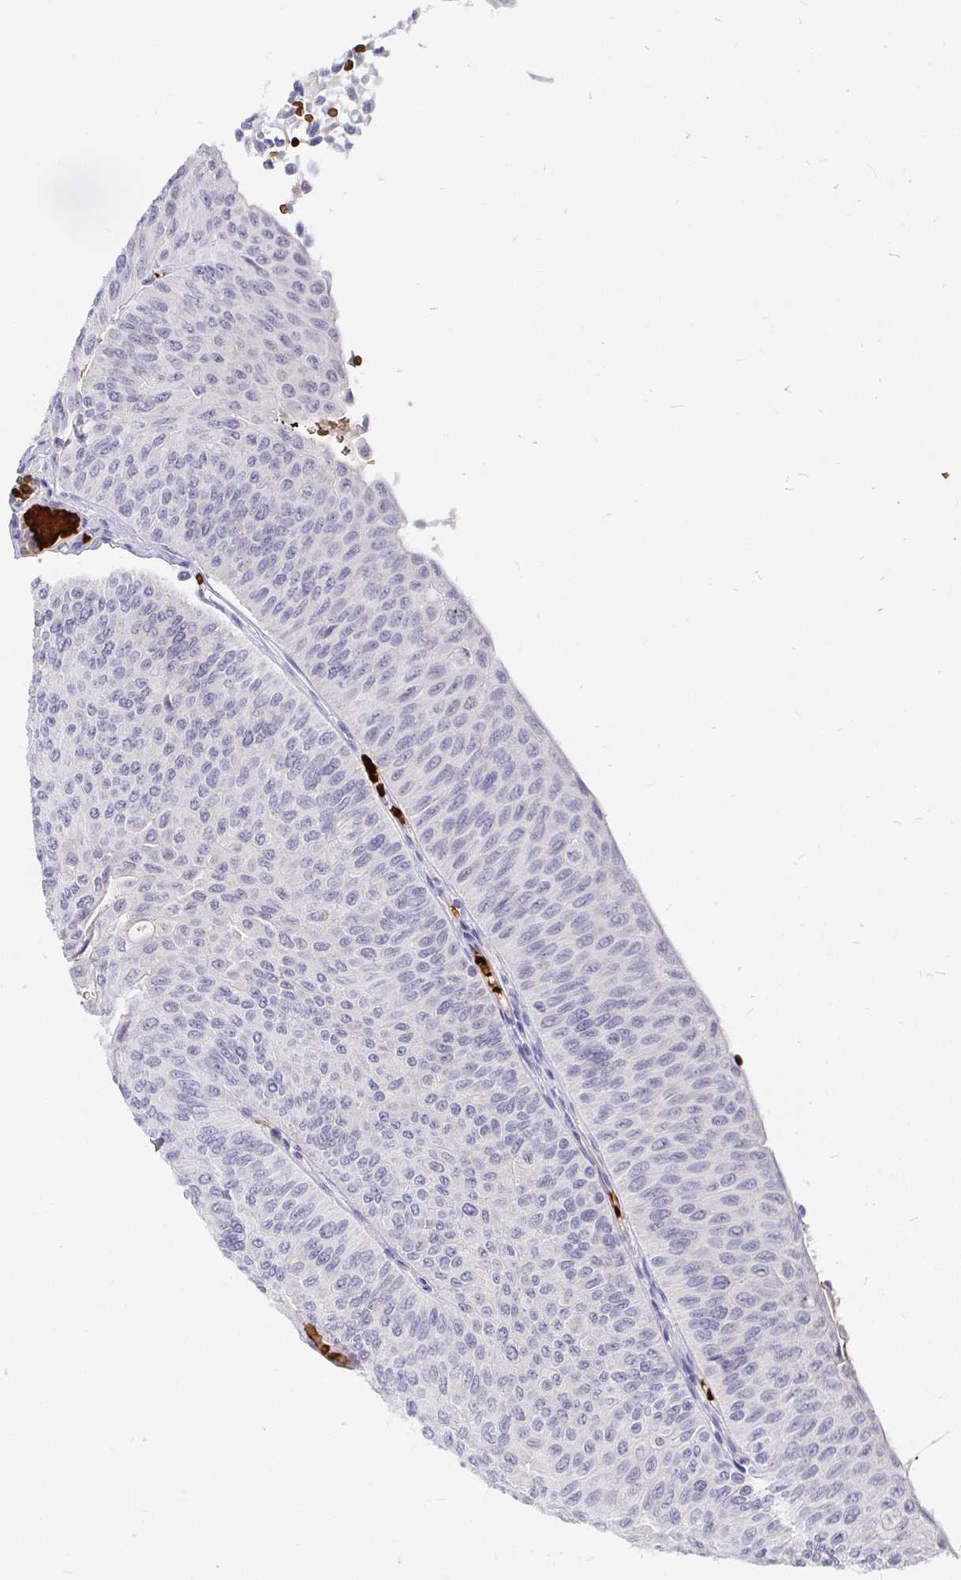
{"staining": {"intensity": "negative", "quantity": "none", "location": "none"}, "tissue": "urothelial cancer", "cell_type": "Tumor cells", "image_type": "cancer", "snomed": [{"axis": "morphology", "description": "Urothelial carcinoma, NOS"}, {"axis": "topography", "description": "Urinary bladder"}], "caption": "This is an immunohistochemistry (IHC) photomicrograph of human transitional cell carcinoma. There is no positivity in tumor cells.", "gene": "FGF21", "patient": {"sex": "male", "age": 59}}